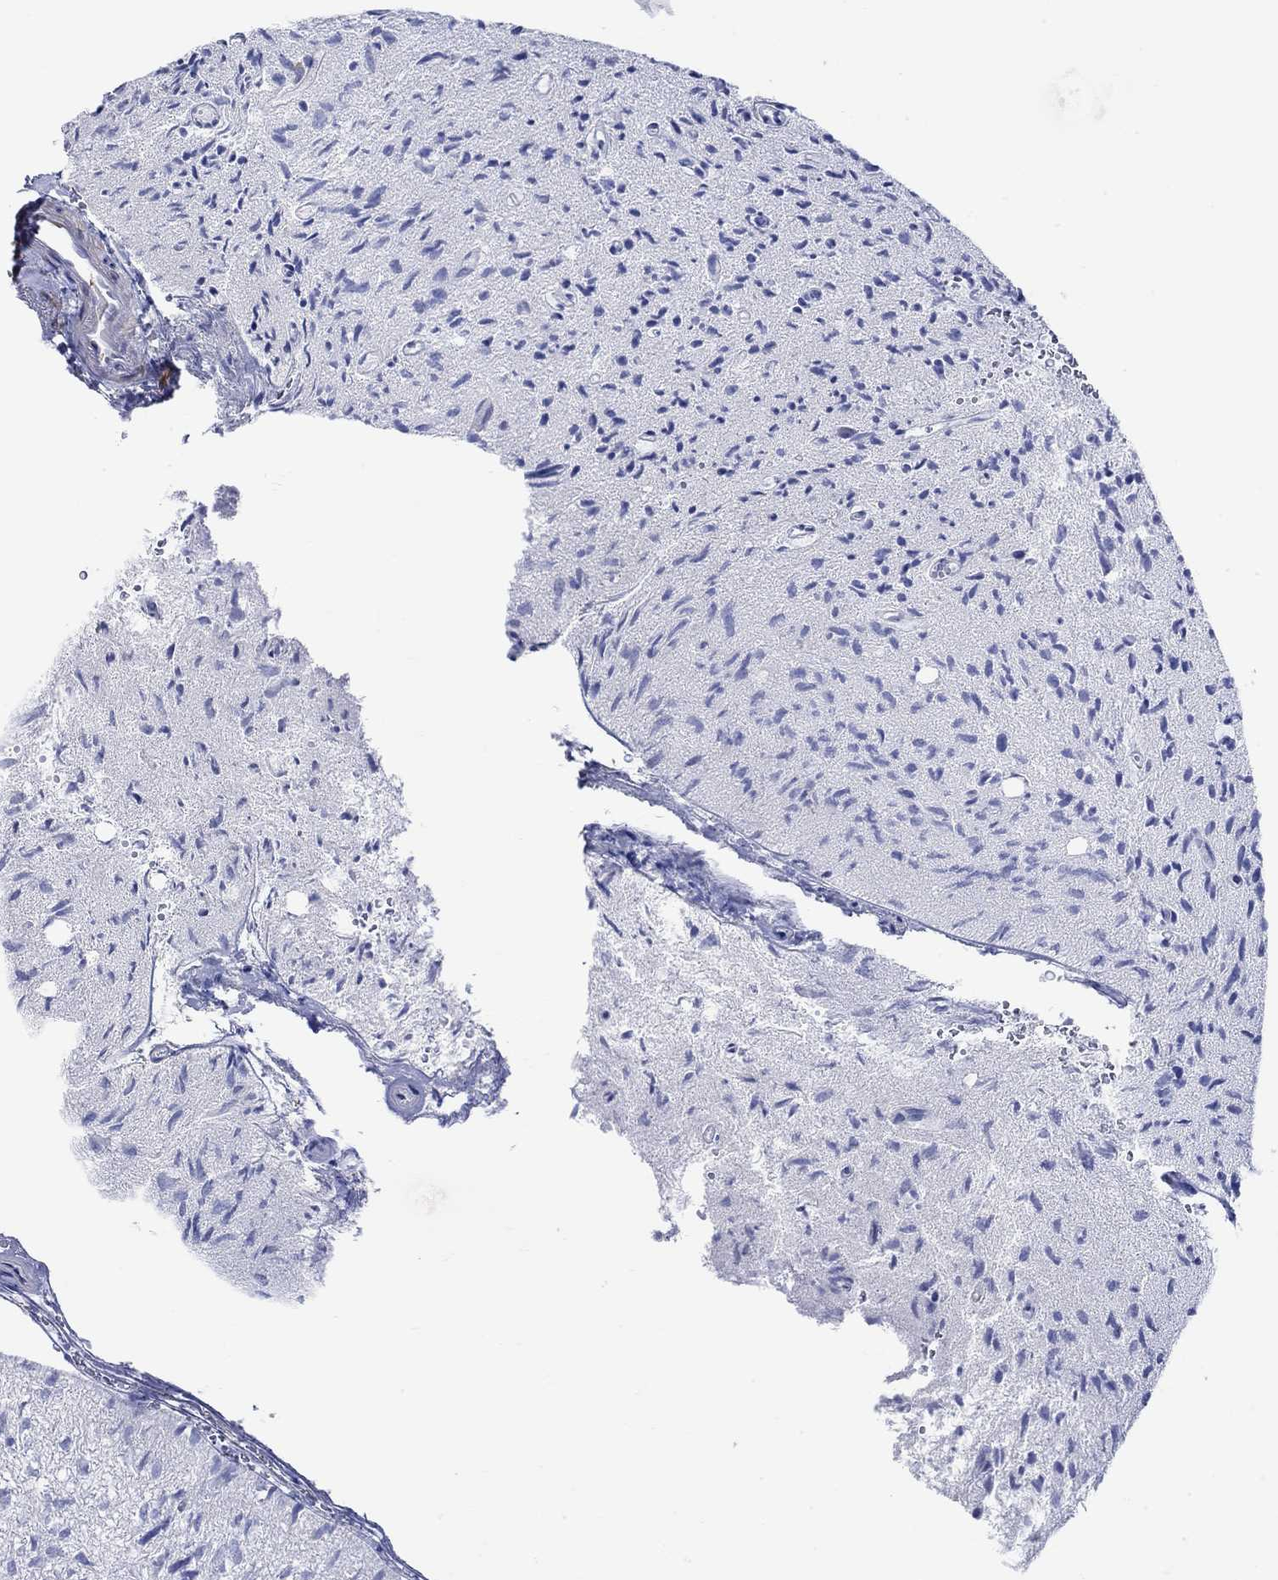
{"staining": {"intensity": "negative", "quantity": "none", "location": "none"}, "tissue": "glioma", "cell_type": "Tumor cells", "image_type": "cancer", "snomed": [{"axis": "morphology", "description": "Glioma, malignant, High grade"}, {"axis": "topography", "description": "Brain"}], "caption": "Human glioma stained for a protein using IHC reveals no expression in tumor cells.", "gene": "P2RY6", "patient": {"sex": "male", "age": 64}}